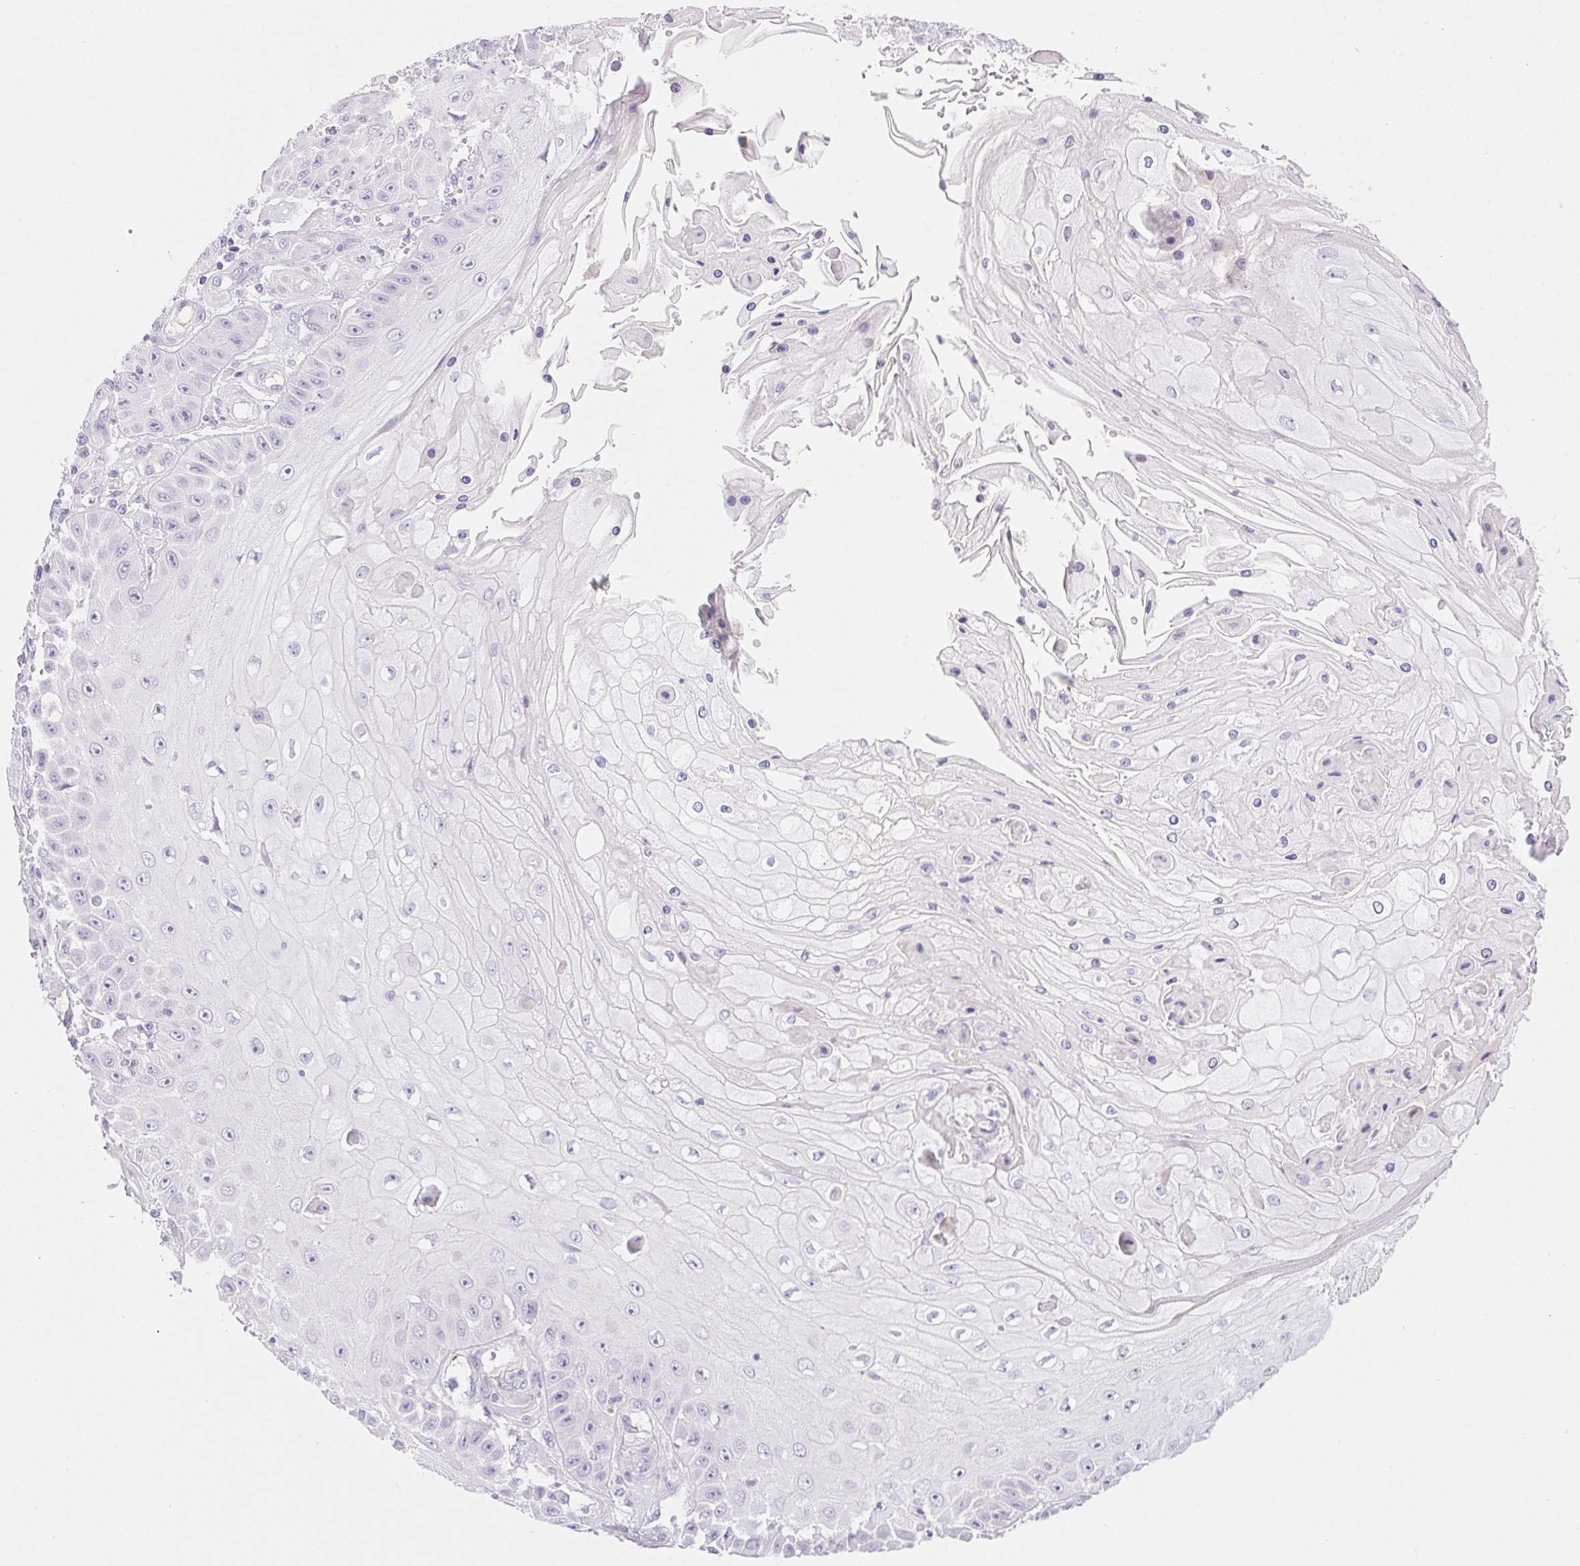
{"staining": {"intensity": "negative", "quantity": "none", "location": "none"}, "tissue": "skin cancer", "cell_type": "Tumor cells", "image_type": "cancer", "snomed": [{"axis": "morphology", "description": "Squamous cell carcinoma, NOS"}, {"axis": "topography", "description": "Skin"}], "caption": "This is an immunohistochemistry image of squamous cell carcinoma (skin). There is no positivity in tumor cells.", "gene": "CLDN16", "patient": {"sex": "male", "age": 70}}